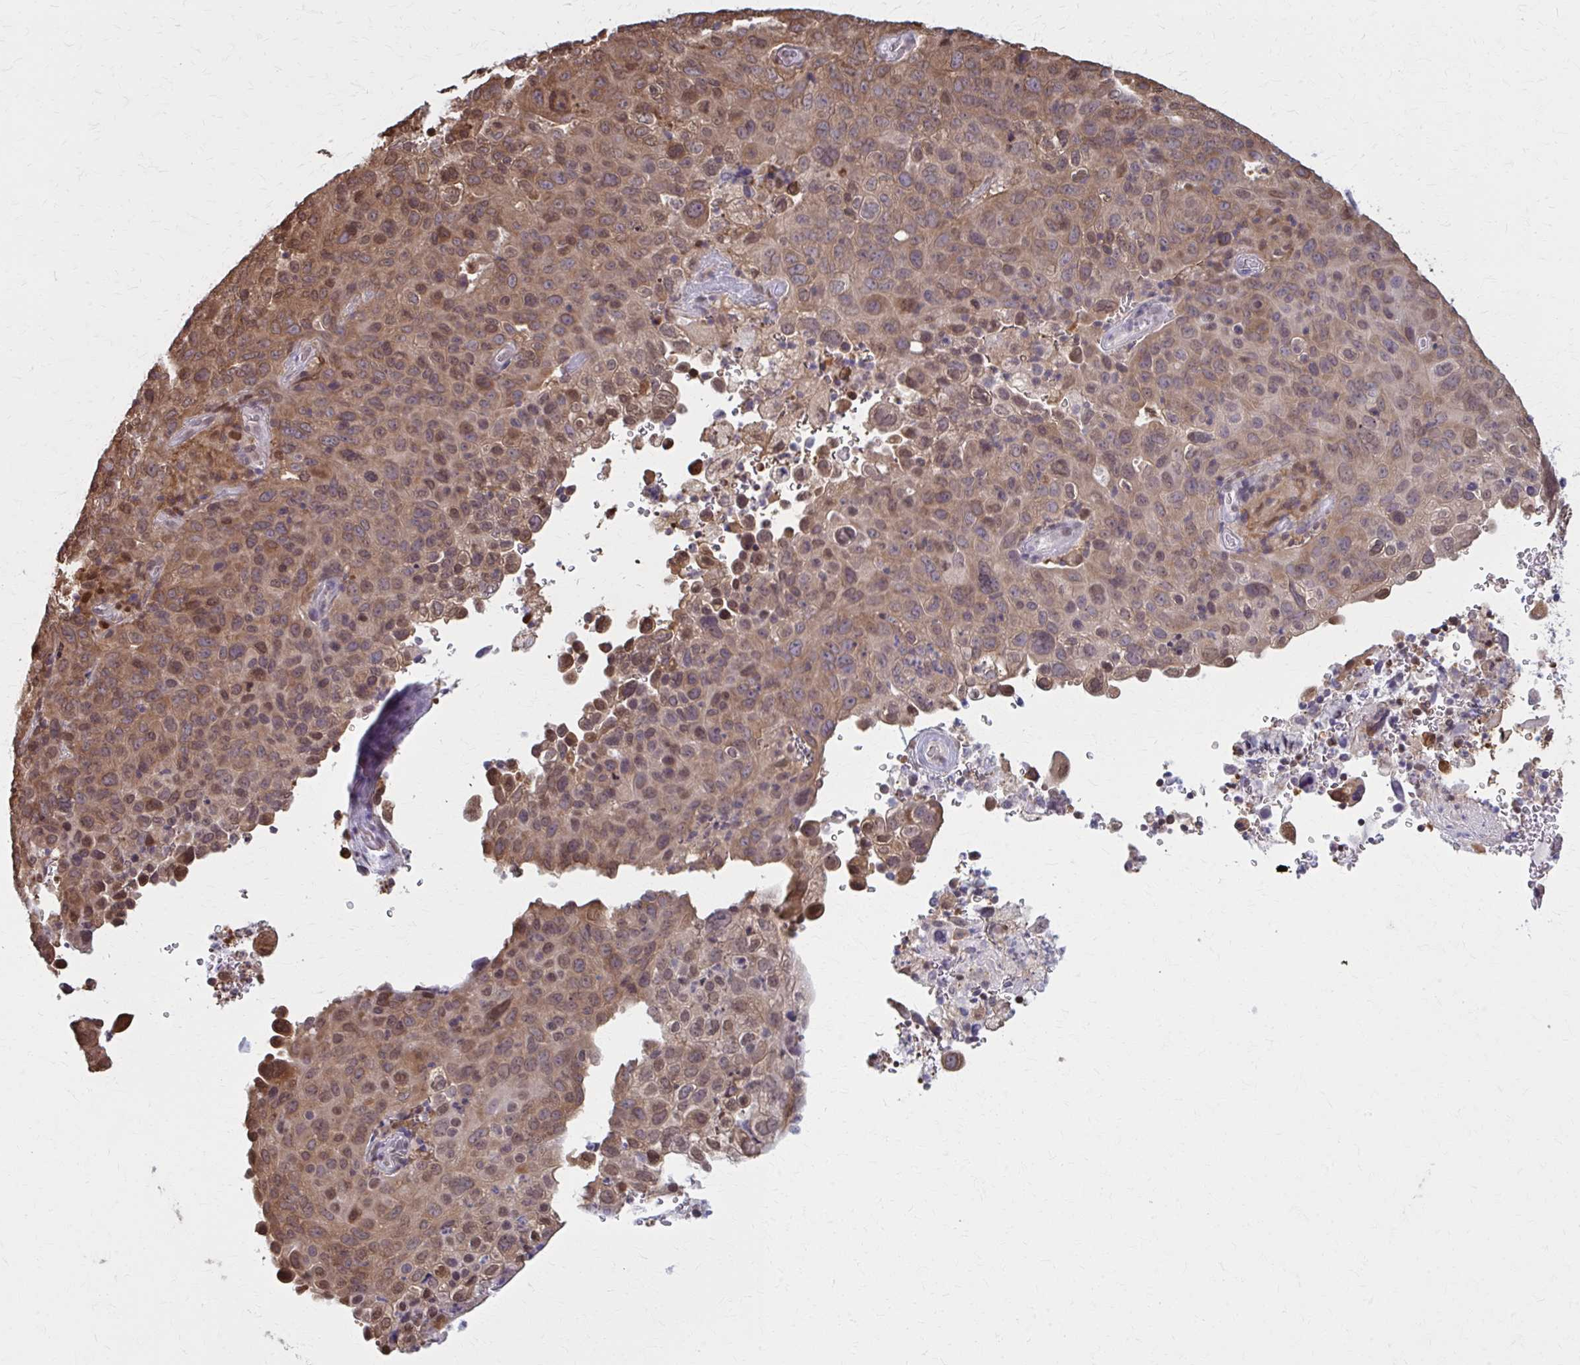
{"staining": {"intensity": "moderate", "quantity": ">75%", "location": "cytoplasmic/membranous"}, "tissue": "cervical cancer", "cell_type": "Tumor cells", "image_type": "cancer", "snomed": [{"axis": "morphology", "description": "Squamous cell carcinoma, NOS"}, {"axis": "topography", "description": "Cervix"}], "caption": "Human cervical cancer (squamous cell carcinoma) stained with a protein marker reveals moderate staining in tumor cells.", "gene": "MDH1", "patient": {"sex": "female", "age": 44}}